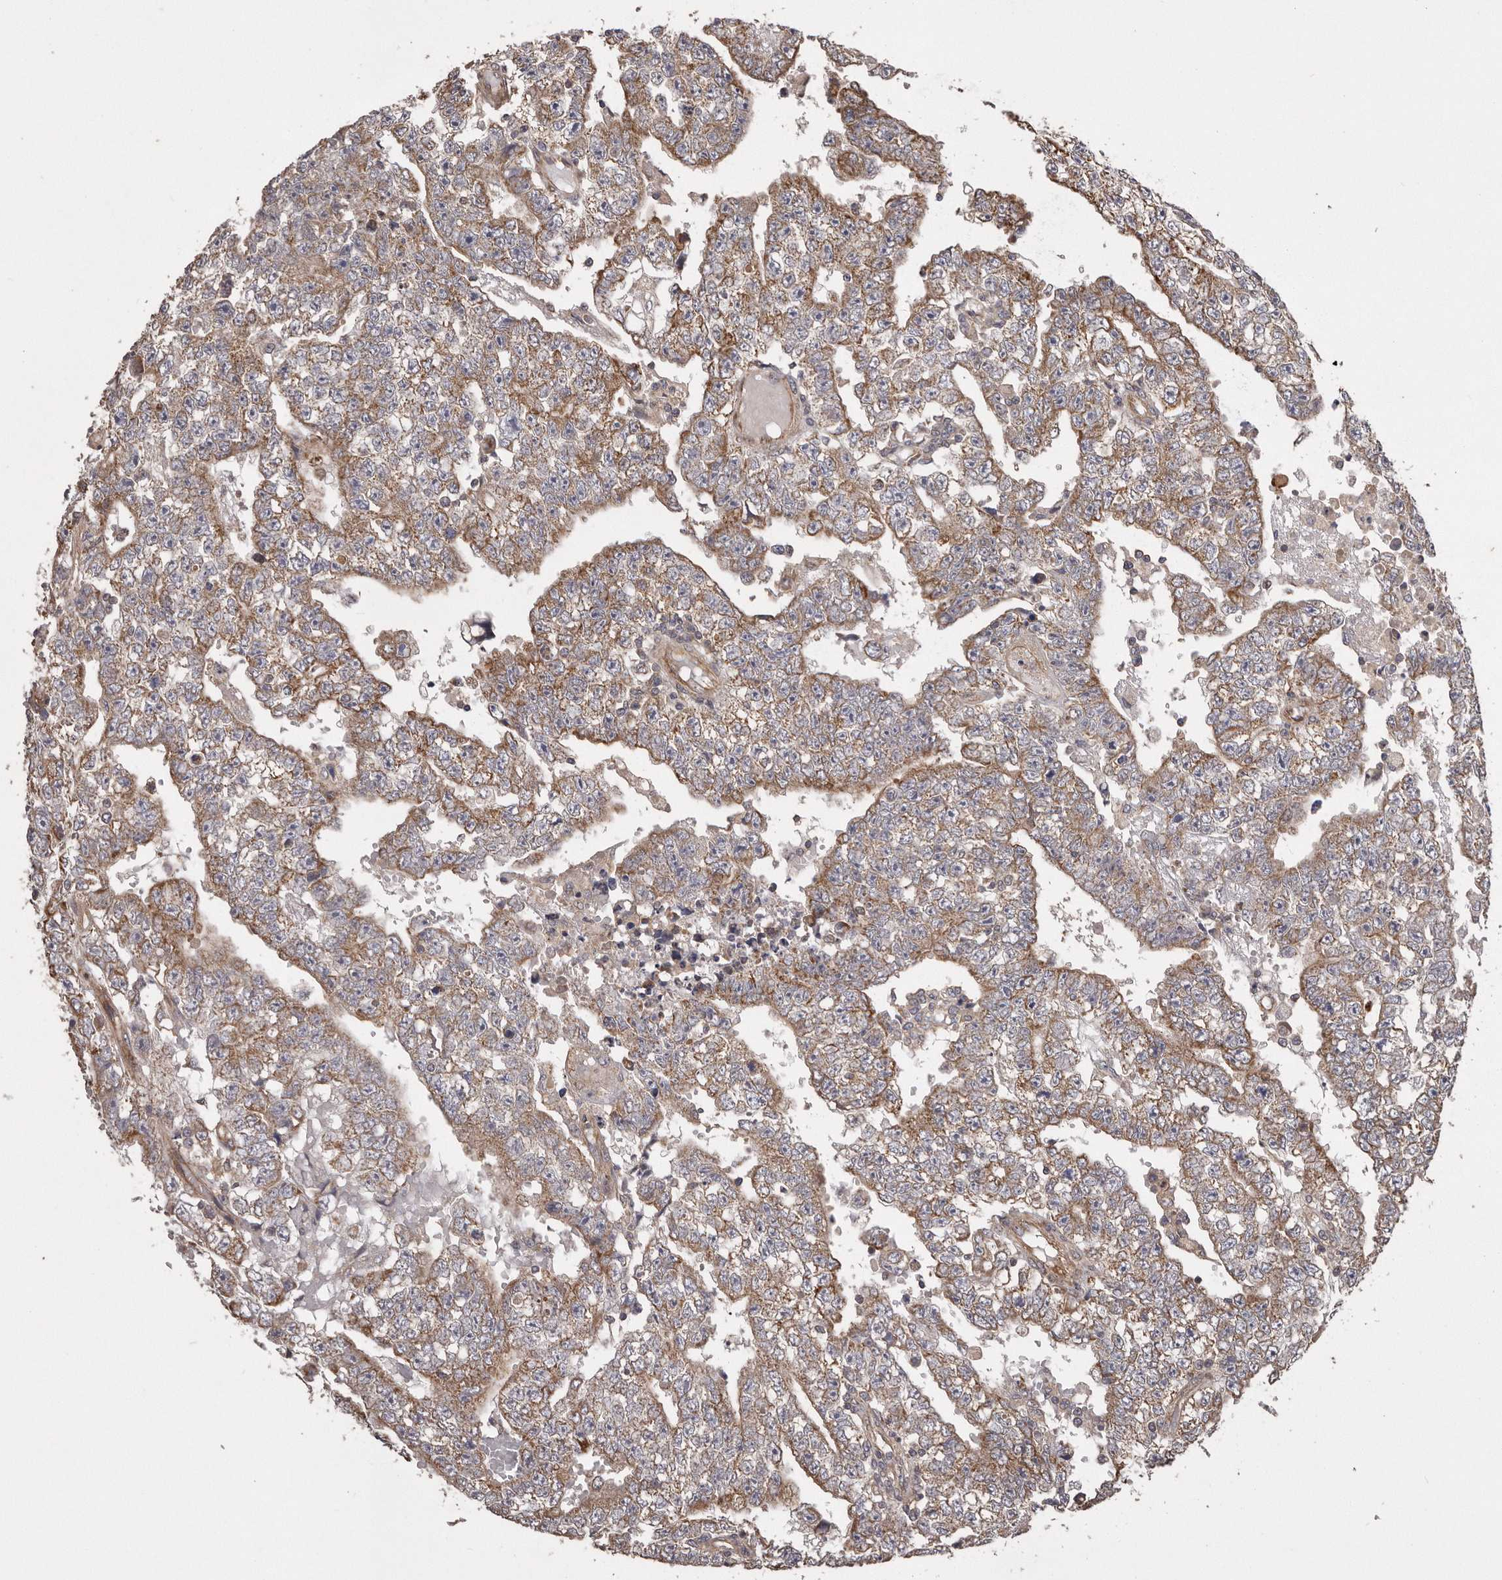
{"staining": {"intensity": "moderate", "quantity": ">75%", "location": "cytoplasmic/membranous"}, "tissue": "testis cancer", "cell_type": "Tumor cells", "image_type": "cancer", "snomed": [{"axis": "morphology", "description": "Carcinoma, Embryonal, NOS"}, {"axis": "topography", "description": "Testis"}], "caption": "Immunohistochemistry (IHC) of testis embryonal carcinoma exhibits medium levels of moderate cytoplasmic/membranous expression in approximately >75% of tumor cells.", "gene": "ARMCX1", "patient": {"sex": "male", "age": 25}}